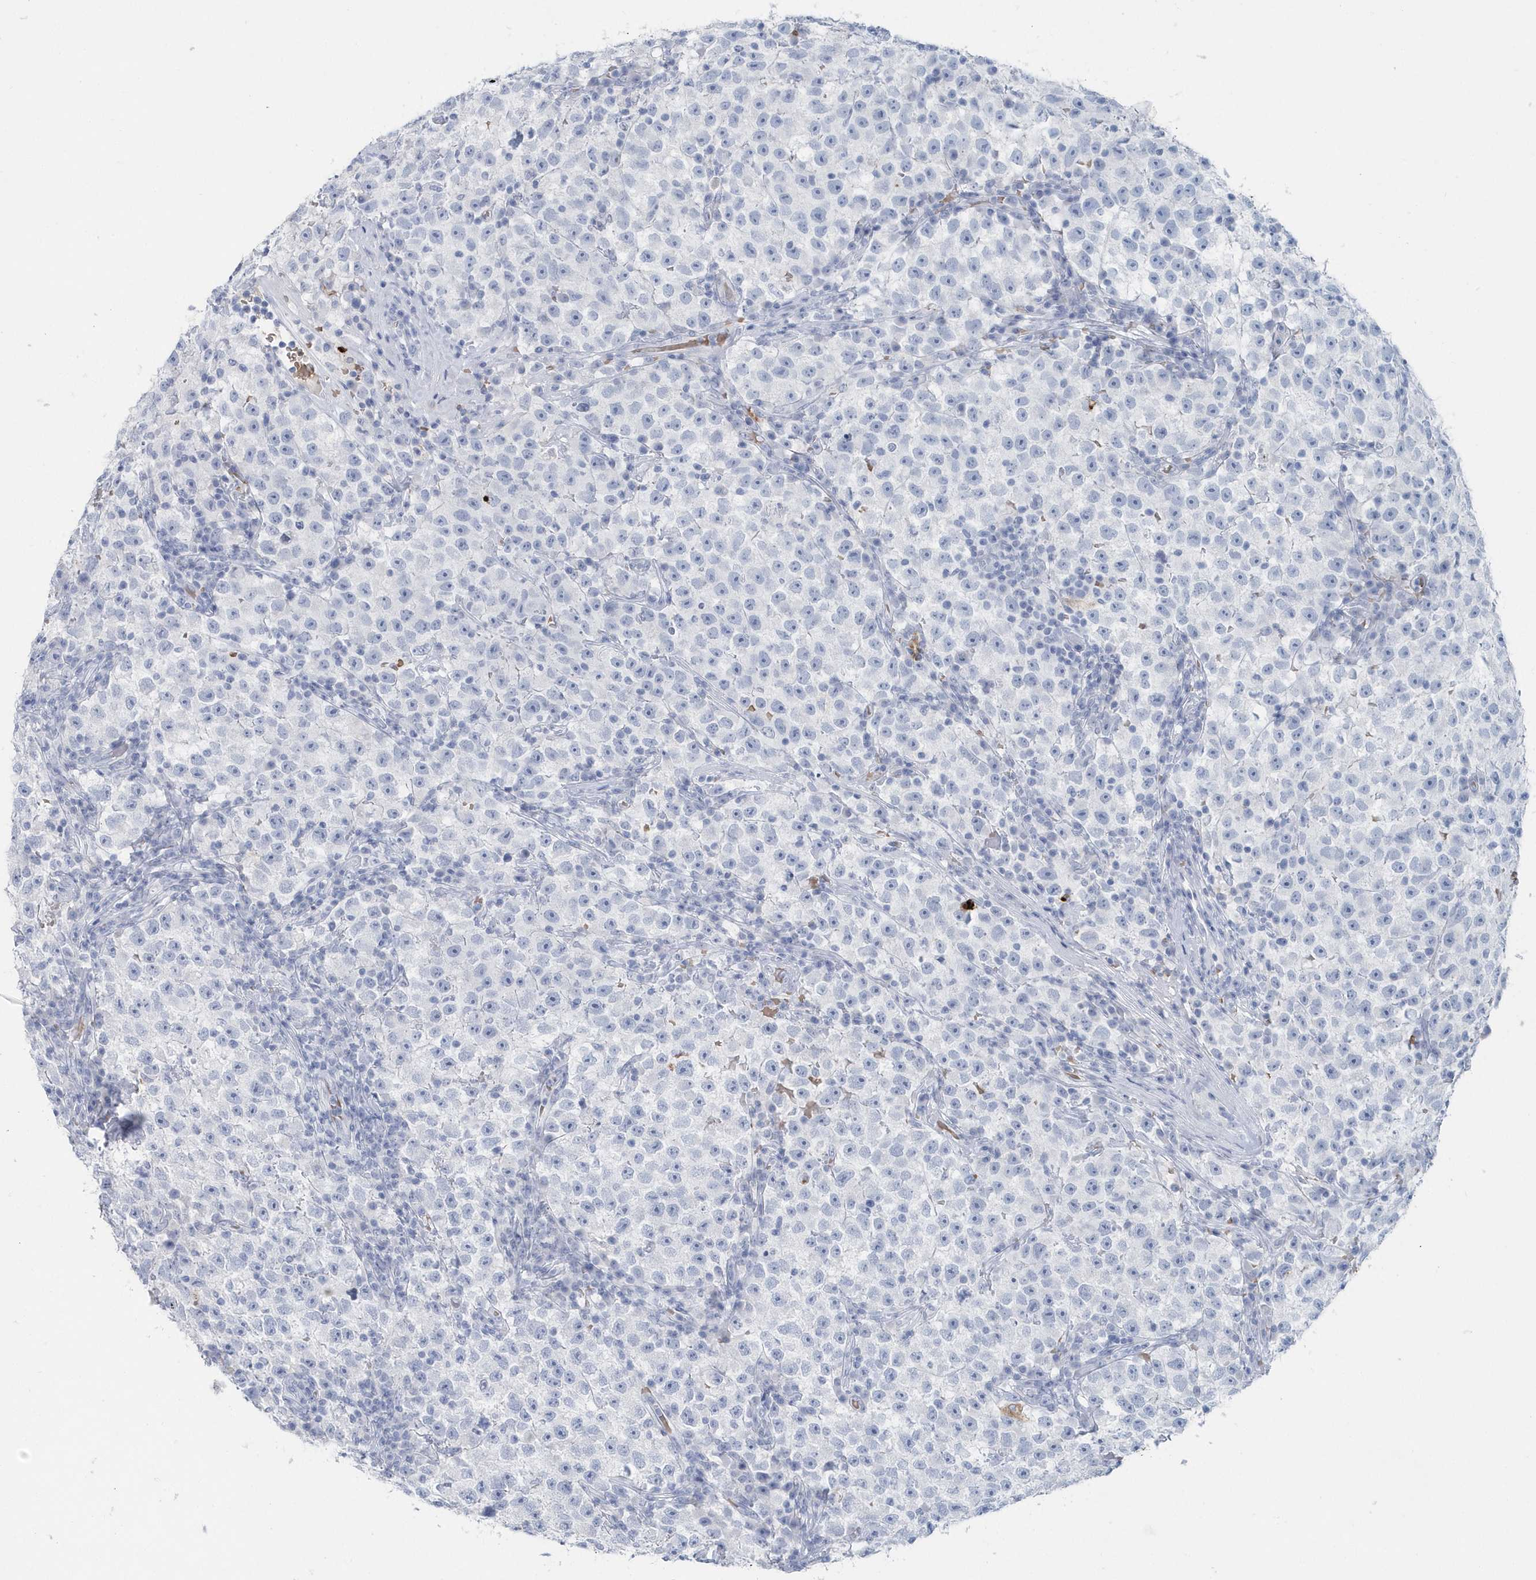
{"staining": {"intensity": "negative", "quantity": "none", "location": "none"}, "tissue": "testis cancer", "cell_type": "Tumor cells", "image_type": "cancer", "snomed": [{"axis": "morphology", "description": "Seminoma, NOS"}, {"axis": "topography", "description": "Testis"}], "caption": "Testis cancer (seminoma) was stained to show a protein in brown. There is no significant staining in tumor cells.", "gene": "HBA2", "patient": {"sex": "male", "age": 22}}